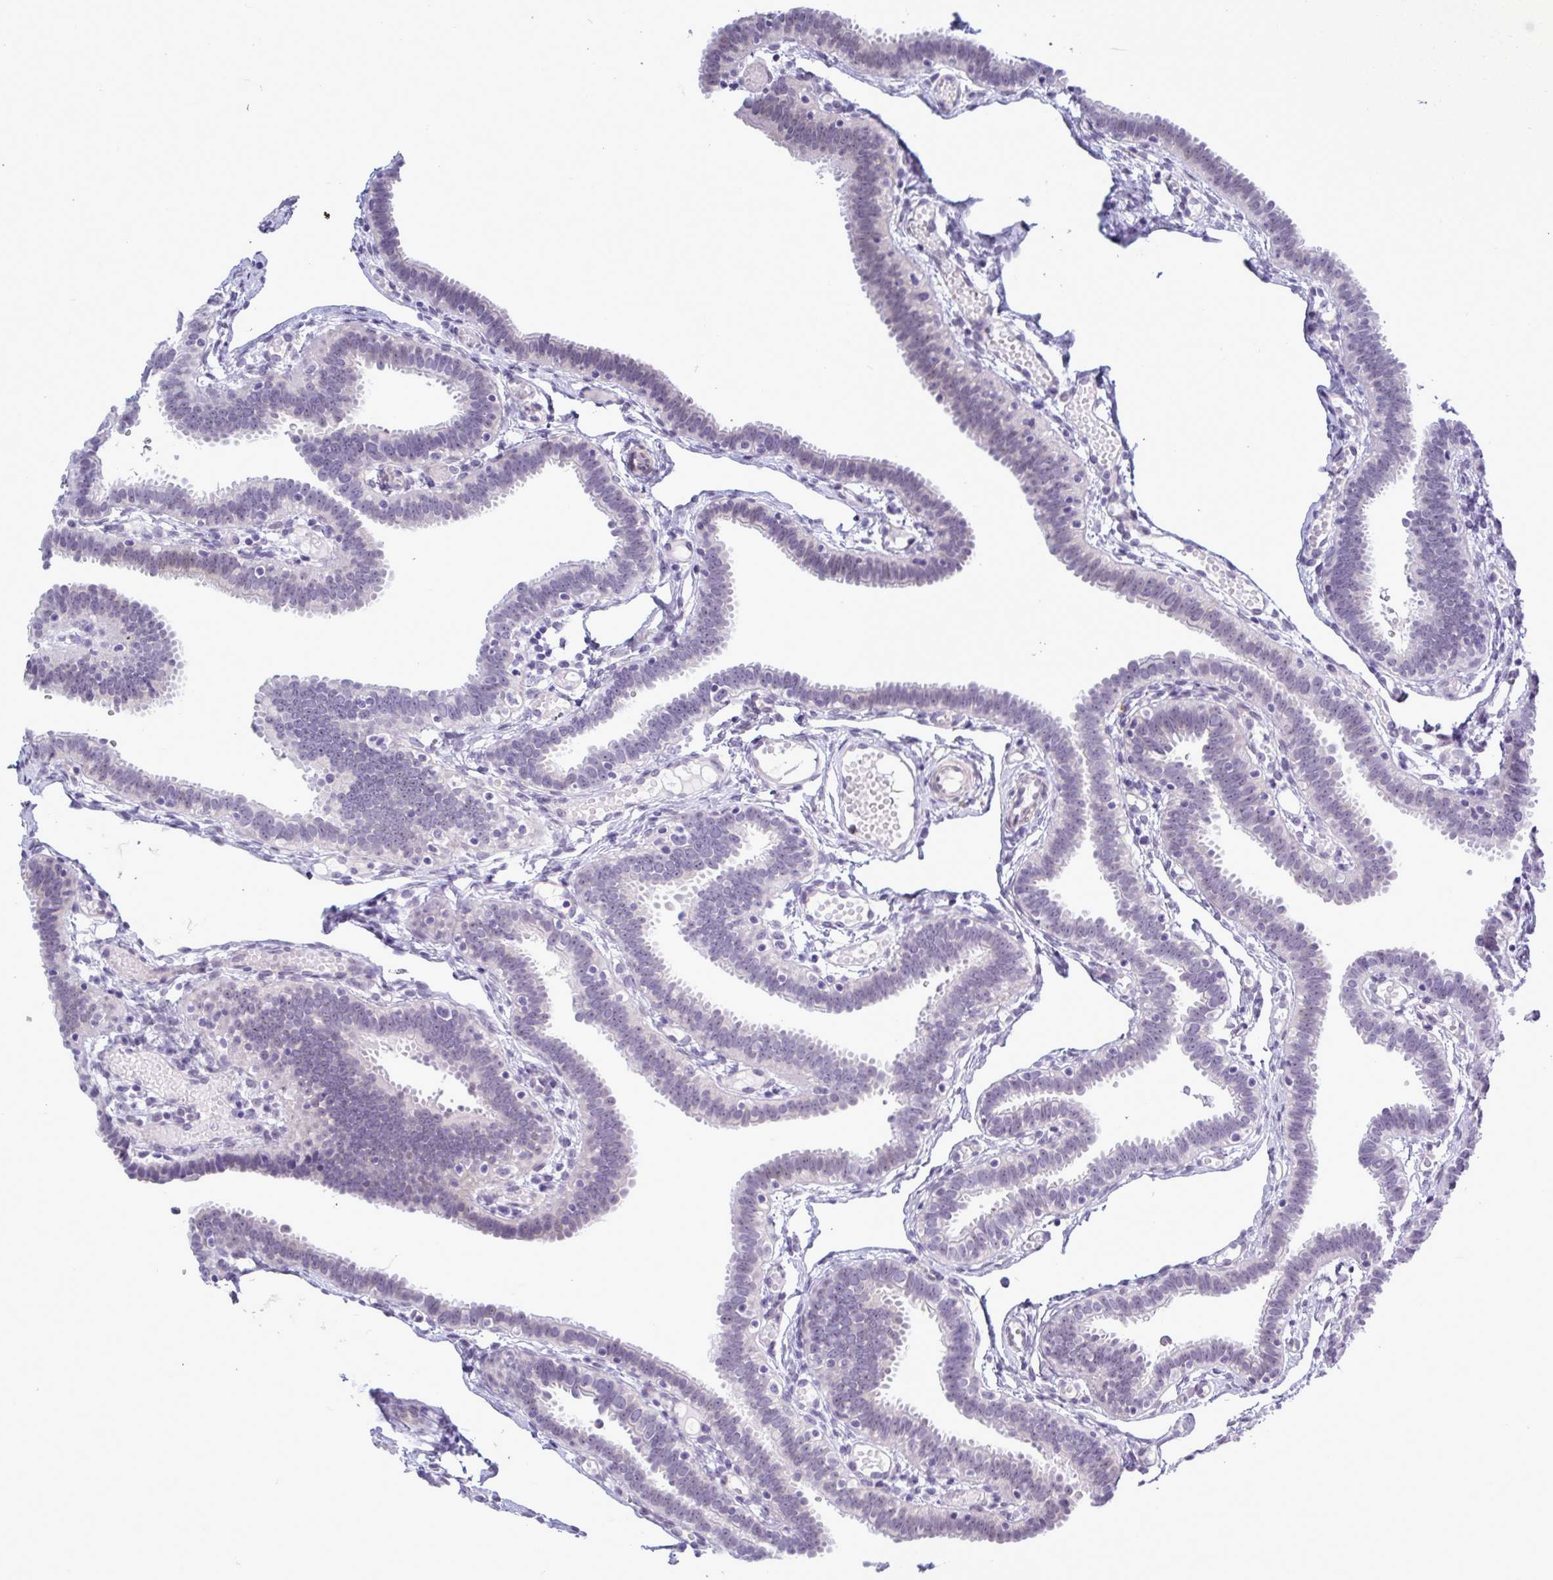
{"staining": {"intensity": "negative", "quantity": "none", "location": "none"}, "tissue": "fallopian tube", "cell_type": "Glandular cells", "image_type": "normal", "snomed": [{"axis": "morphology", "description": "Normal tissue, NOS"}, {"axis": "topography", "description": "Fallopian tube"}], "caption": "Glandular cells show no significant protein expression in benign fallopian tube. Brightfield microscopy of immunohistochemistry (IHC) stained with DAB (3,3'-diaminobenzidine) (brown) and hematoxylin (blue), captured at high magnification.", "gene": "MFSD4A", "patient": {"sex": "female", "age": 37}}